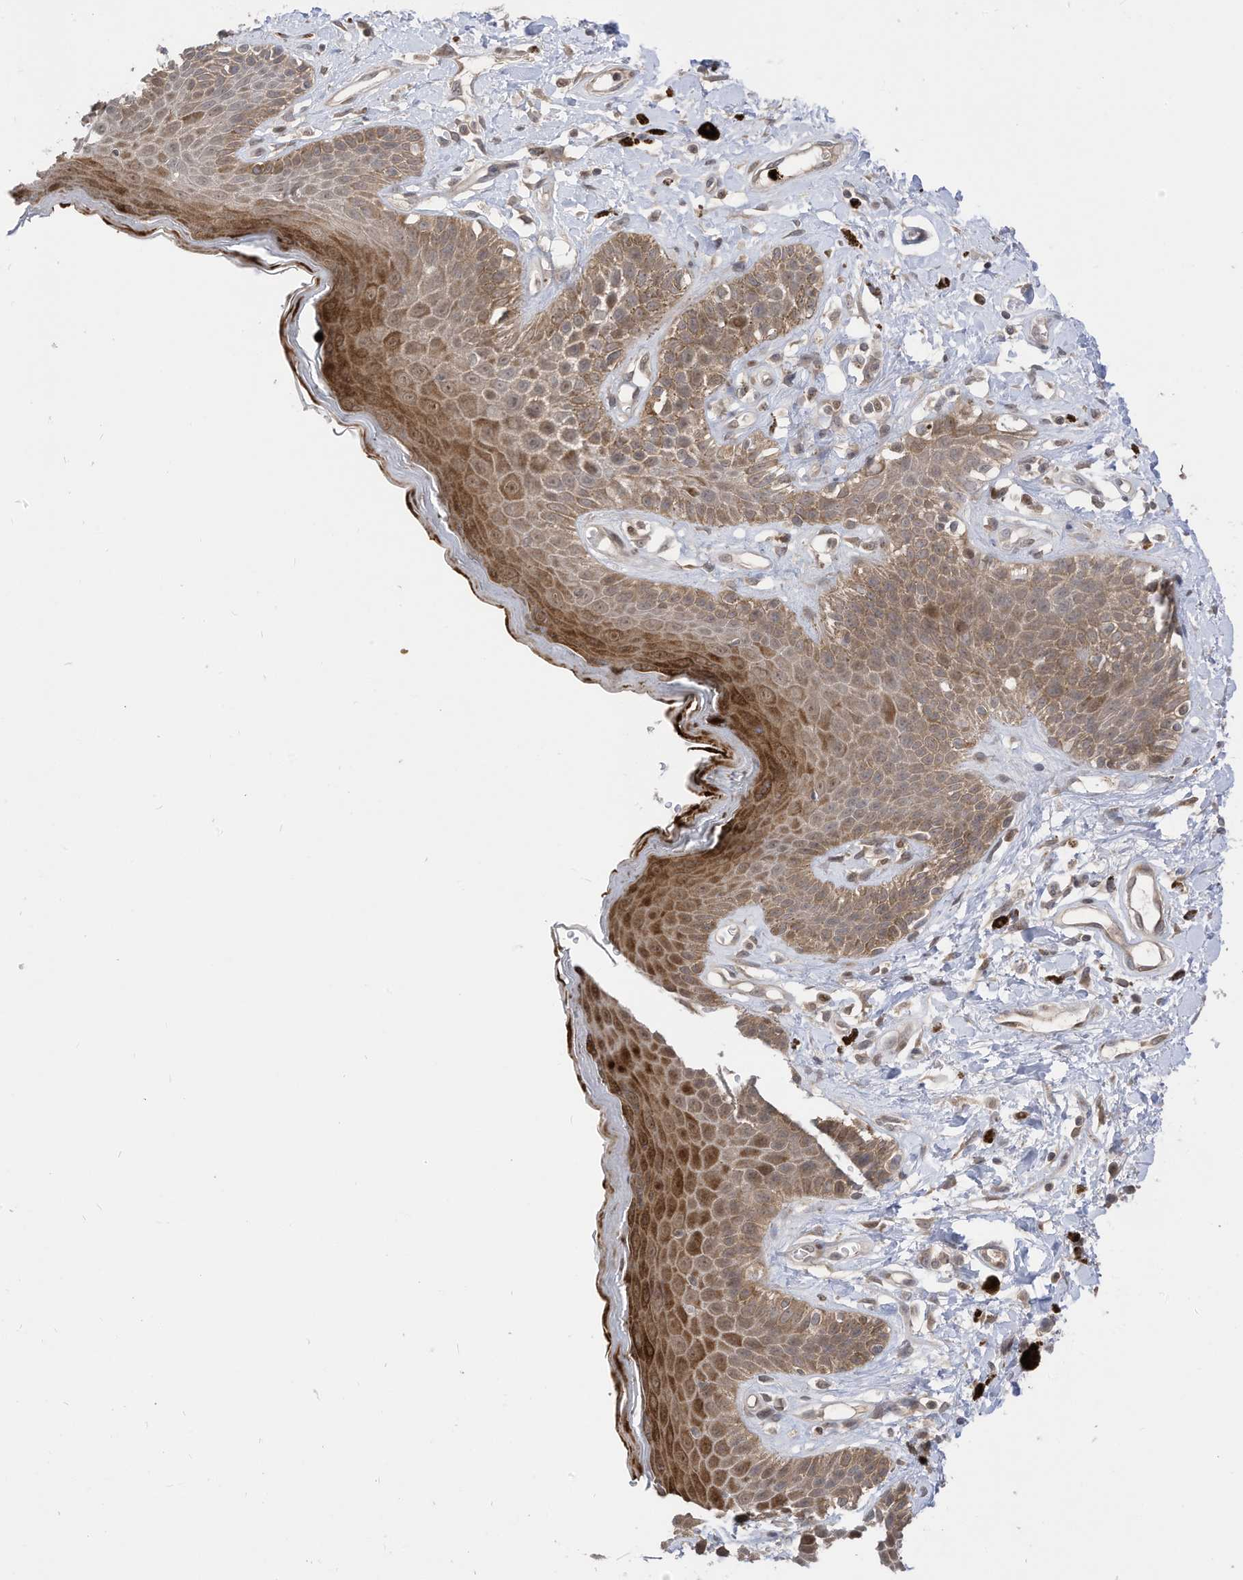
{"staining": {"intensity": "moderate", "quantity": ">75%", "location": "cytoplasmic/membranous"}, "tissue": "skin", "cell_type": "Epidermal cells", "image_type": "normal", "snomed": [{"axis": "morphology", "description": "Normal tissue, NOS"}, {"axis": "topography", "description": "Anal"}], "caption": "This is an image of immunohistochemistry staining of normal skin, which shows moderate staining in the cytoplasmic/membranous of epidermal cells.", "gene": "CNKSR1", "patient": {"sex": "female", "age": 78}}